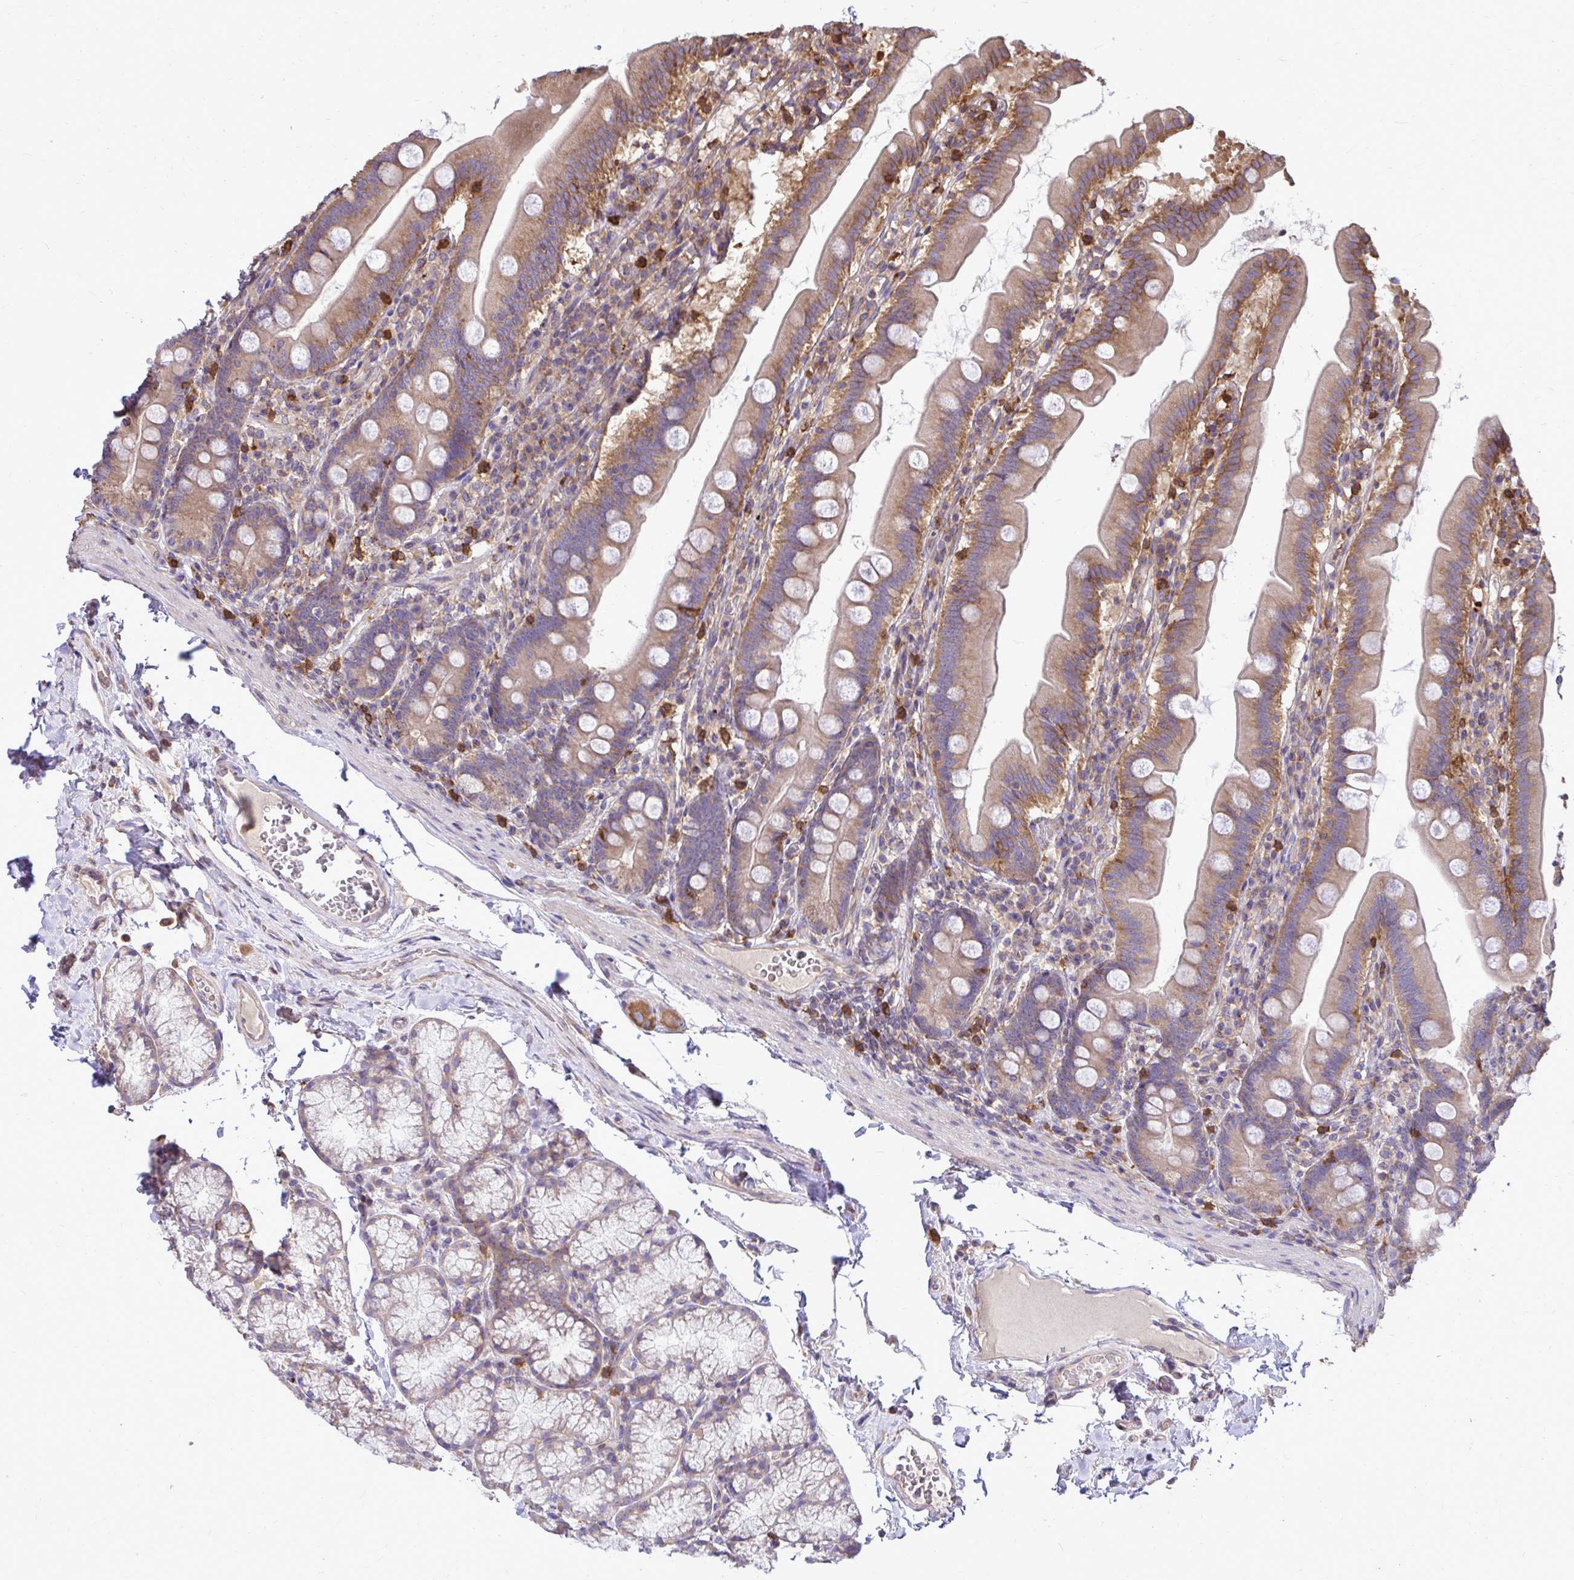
{"staining": {"intensity": "moderate", "quantity": ">75%", "location": "cytoplasmic/membranous"}, "tissue": "duodenum", "cell_type": "Glandular cells", "image_type": "normal", "snomed": [{"axis": "morphology", "description": "Normal tissue, NOS"}, {"axis": "topography", "description": "Duodenum"}], "caption": "Brown immunohistochemical staining in benign human duodenum displays moderate cytoplasmic/membranous positivity in about >75% of glandular cells. (DAB (3,3'-diaminobenzidine) = brown stain, brightfield microscopy at high magnification).", "gene": "FMR1", "patient": {"sex": "female", "age": 67}}